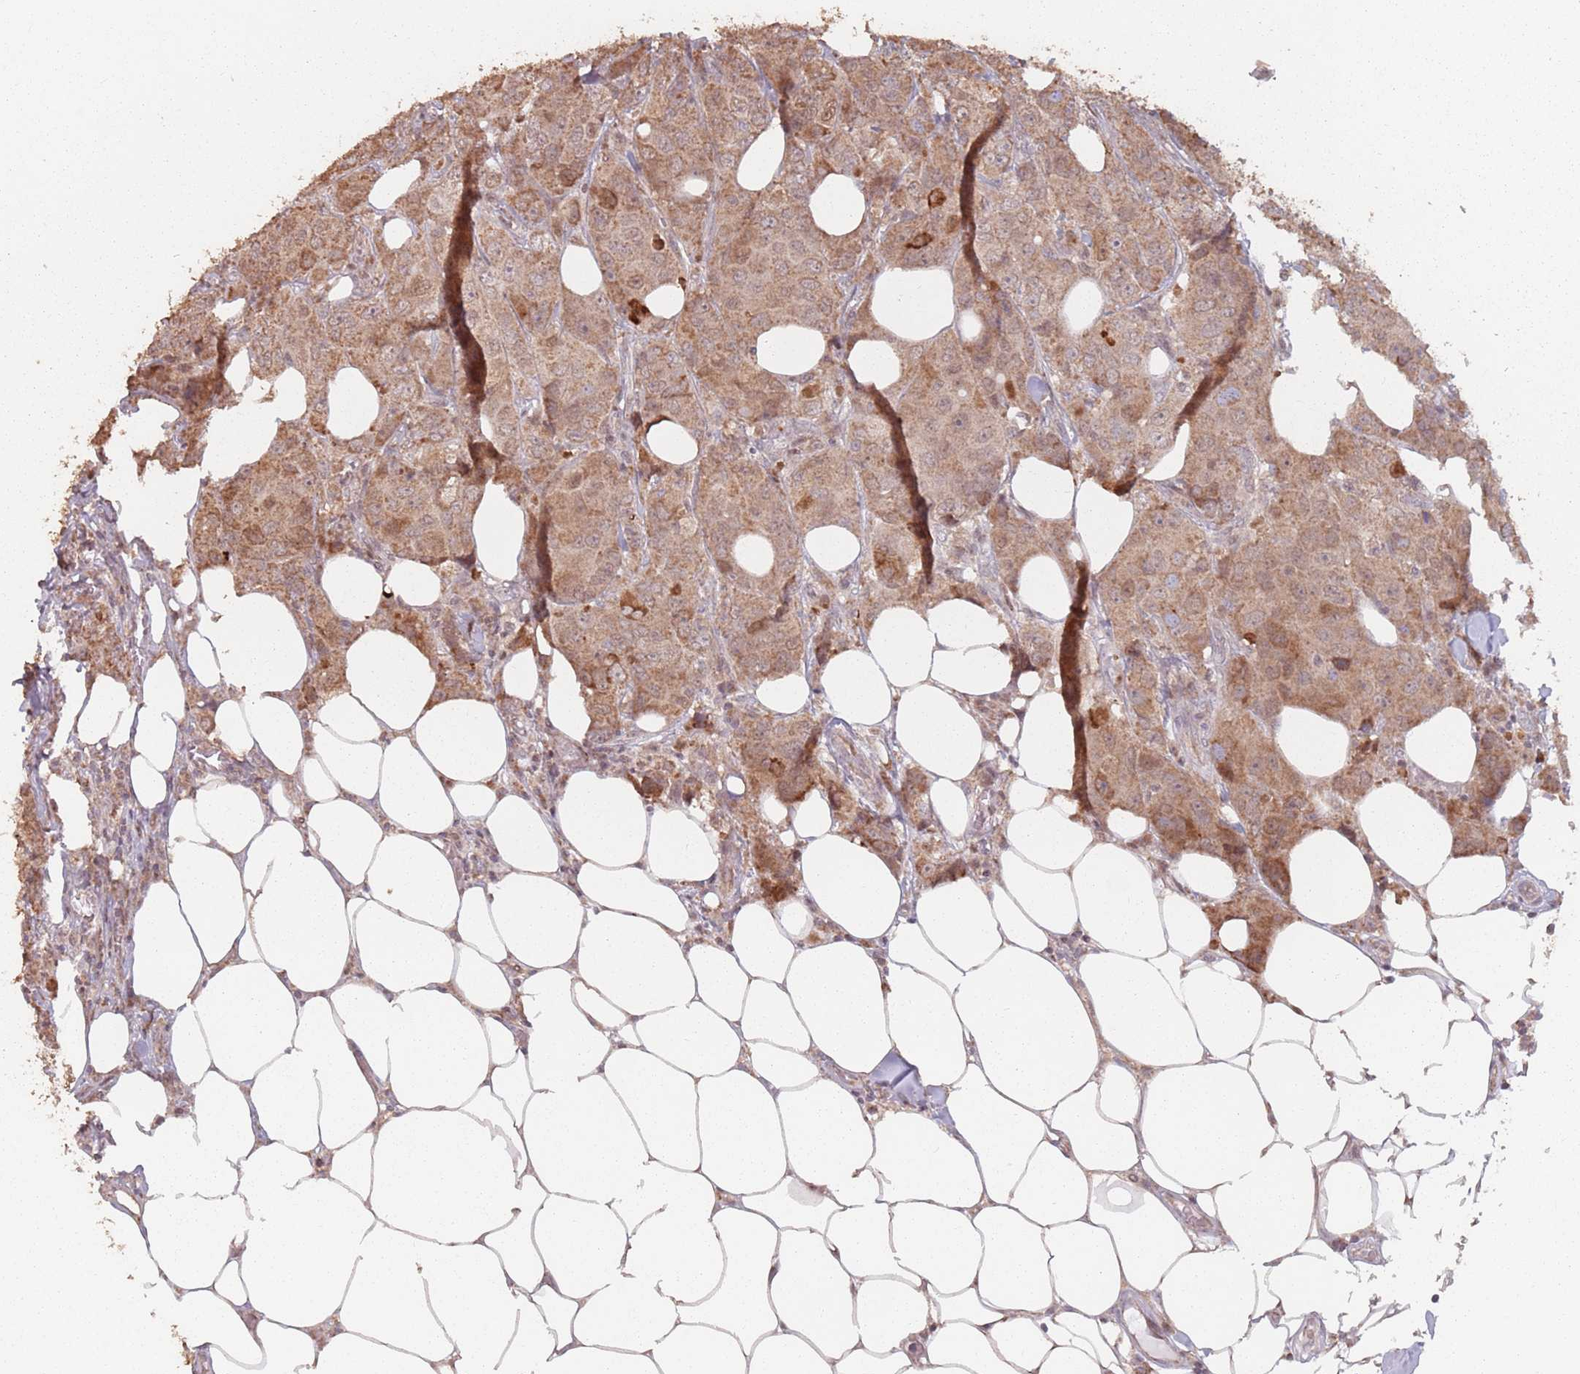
{"staining": {"intensity": "moderate", "quantity": ">75%", "location": "cytoplasmic/membranous"}, "tissue": "breast cancer", "cell_type": "Tumor cells", "image_type": "cancer", "snomed": [{"axis": "morphology", "description": "Duct carcinoma"}, {"axis": "topography", "description": "Breast"}], "caption": "There is medium levels of moderate cytoplasmic/membranous expression in tumor cells of breast intraductal carcinoma, as demonstrated by immunohistochemical staining (brown color).", "gene": "VPS52", "patient": {"sex": "female", "age": 43}}